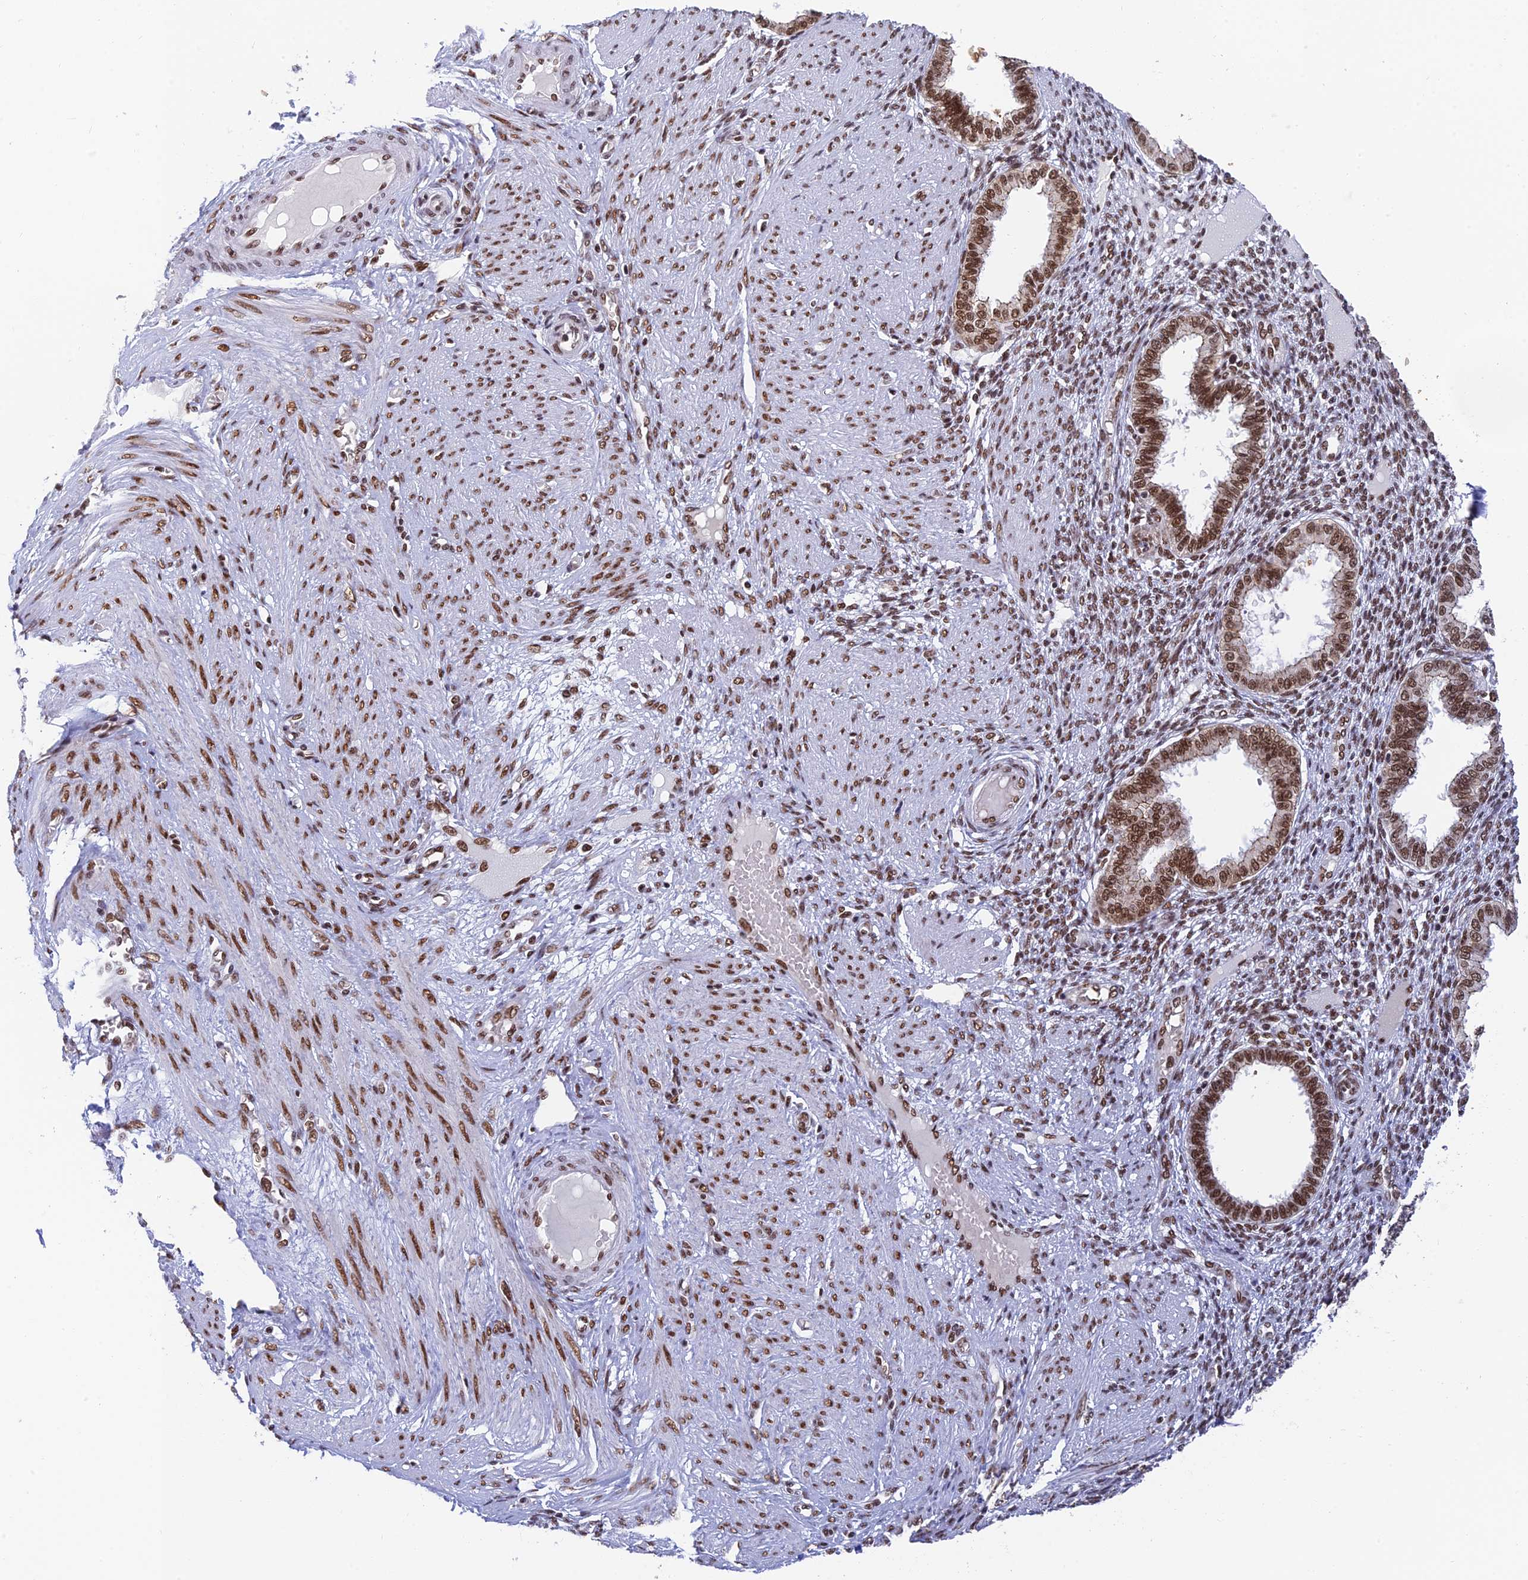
{"staining": {"intensity": "moderate", "quantity": ">75%", "location": "nuclear"}, "tissue": "endometrium", "cell_type": "Cells in endometrial stroma", "image_type": "normal", "snomed": [{"axis": "morphology", "description": "Normal tissue, NOS"}, {"axis": "topography", "description": "Endometrium"}], "caption": "Immunohistochemical staining of normal human endometrium reveals >75% levels of moderate nuclear protein staining in approximately >75% of cells in endometrial stroma.", "gene": "EEF1AKMT3", "patient": {"sex": "female", "age": 33}}